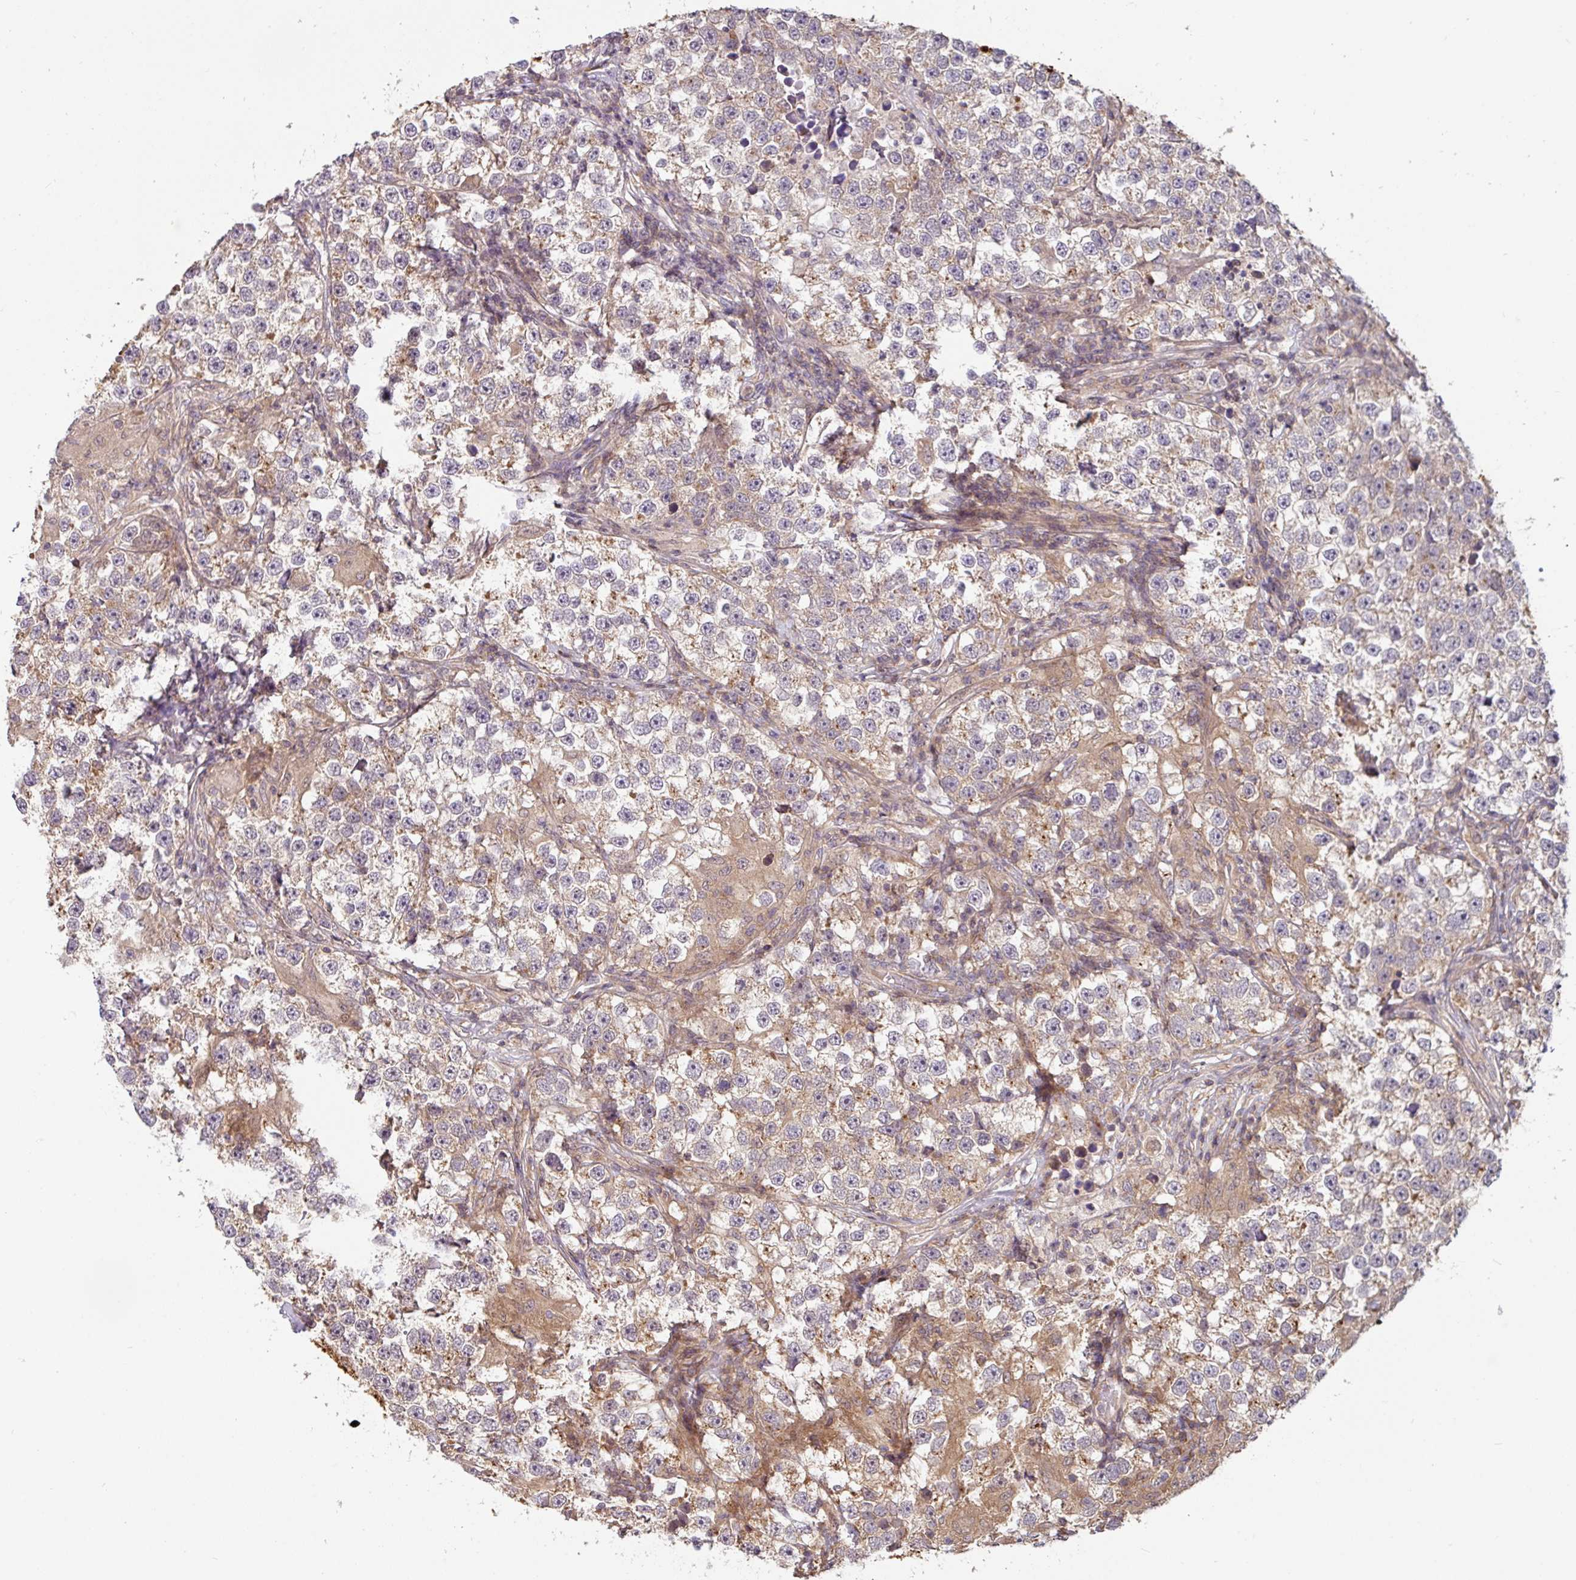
{"staining": {"intensity": "weak", "quantity": "25%-75%", "location": "cytoplasmic/membranous"}, "tissue": "testis cancer", "cell_type": "Tumor cells", "image_type": "cancer", "snomed": [{"axis": "morphology", "description": "Seminoma, NOS"}, {"axis": "topography", "description": "Testis"}], "caption": "Brown immunohistochemical staining in seminoma (testis) demonstrates weak cytoplasmic/membranous staining in approximately 25%-75% of tumor cells.", "gene": "SHB", "patient": {"sex": "male", "age": 46}}